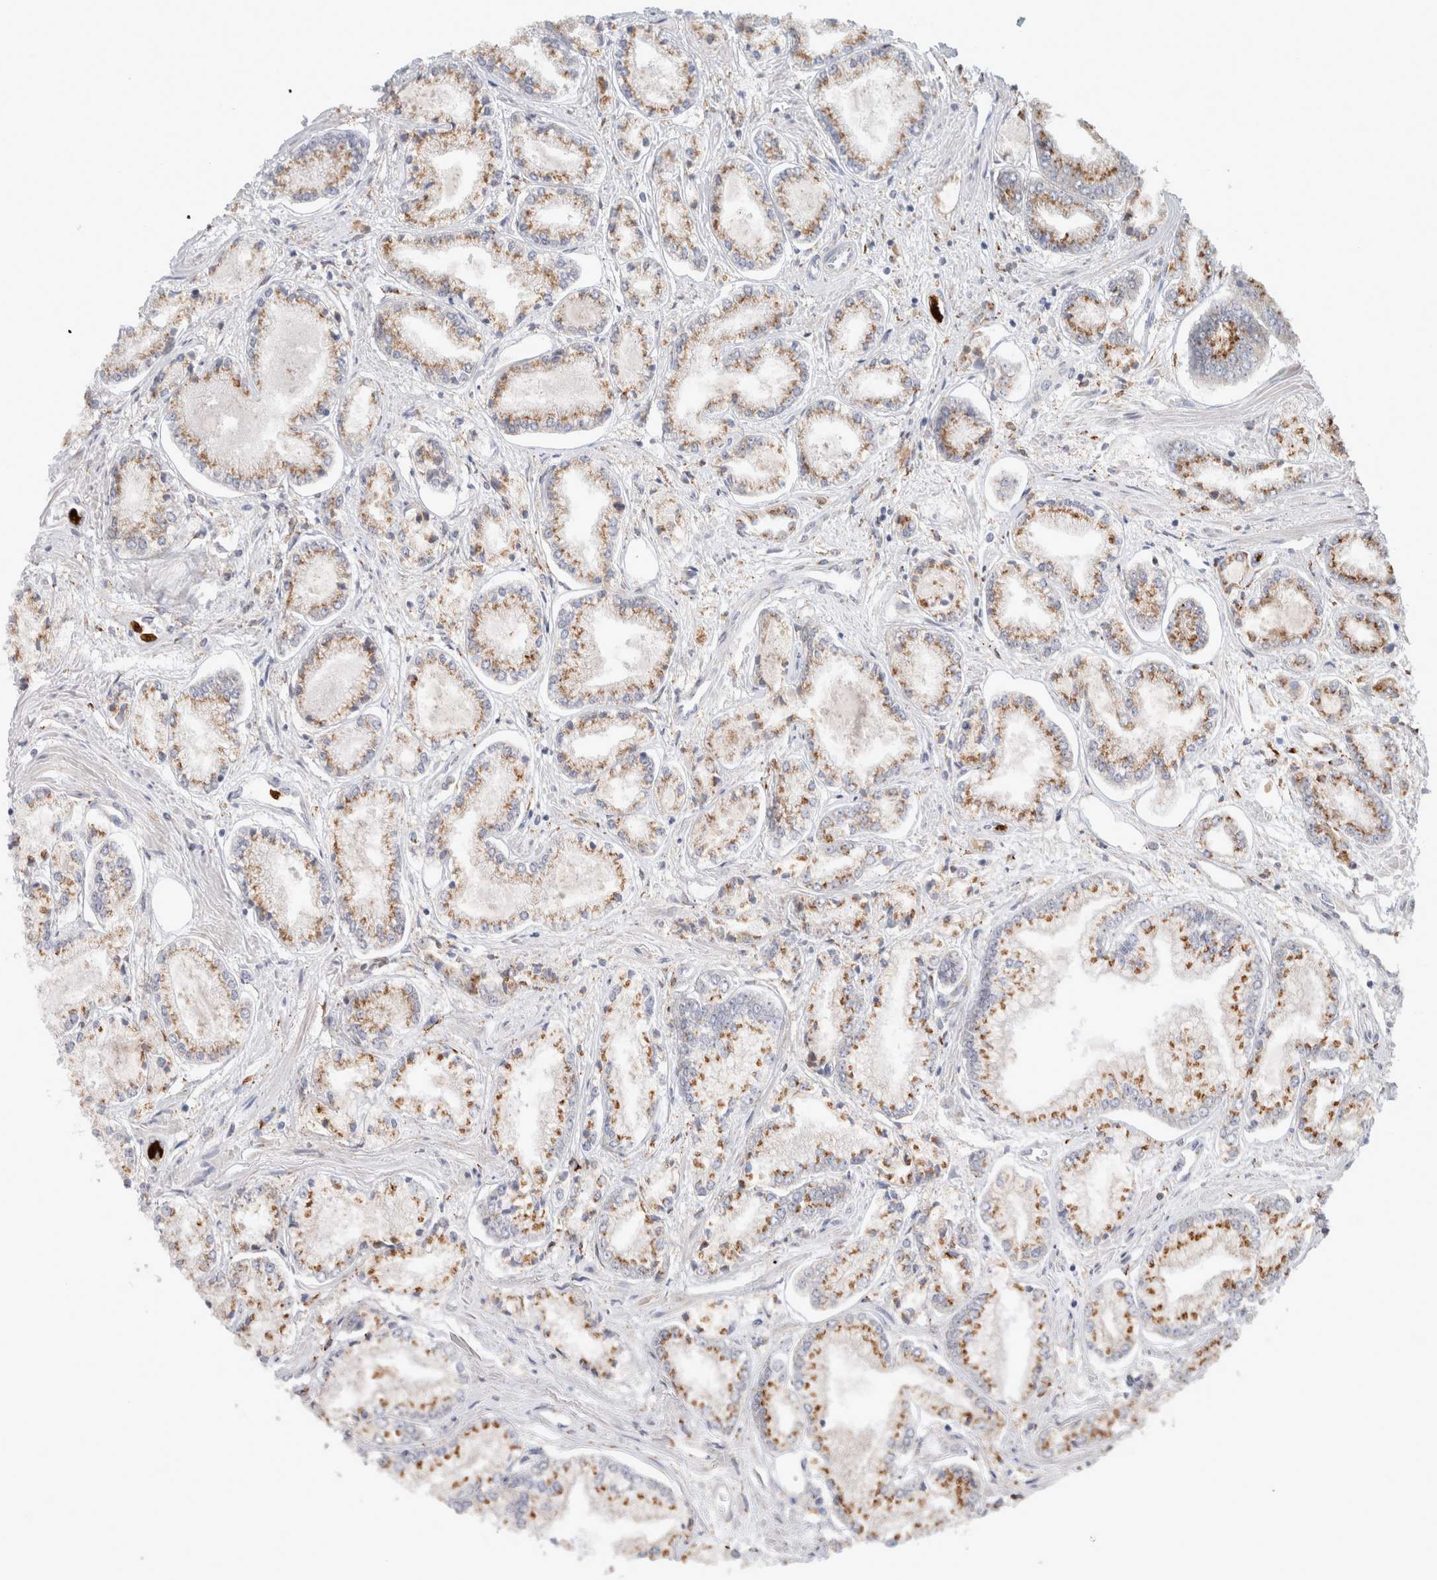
{"staining": {"intensity": "moderate", "quantity": ">75%", "location": "cytoplasmic/membranous"}, "tissue": "prostate cancer", "cell_type": "Tumor cells", "image_type": "cancer", "snomed": [{"axis": "morphology", "description": "Adenocarcinoma, Low grade"}, {"axis": "topography", "description": "Prostate"}], "caption": "Protein expression analysis of human prostate cancer reveals moderate cytoplasmic/membranous expression in about >75% of tumor cells. (IHC, brightfield microscopy, high magnification).", "gene": "P4HA1", "patient": {"sex": "male", "age": 52}}